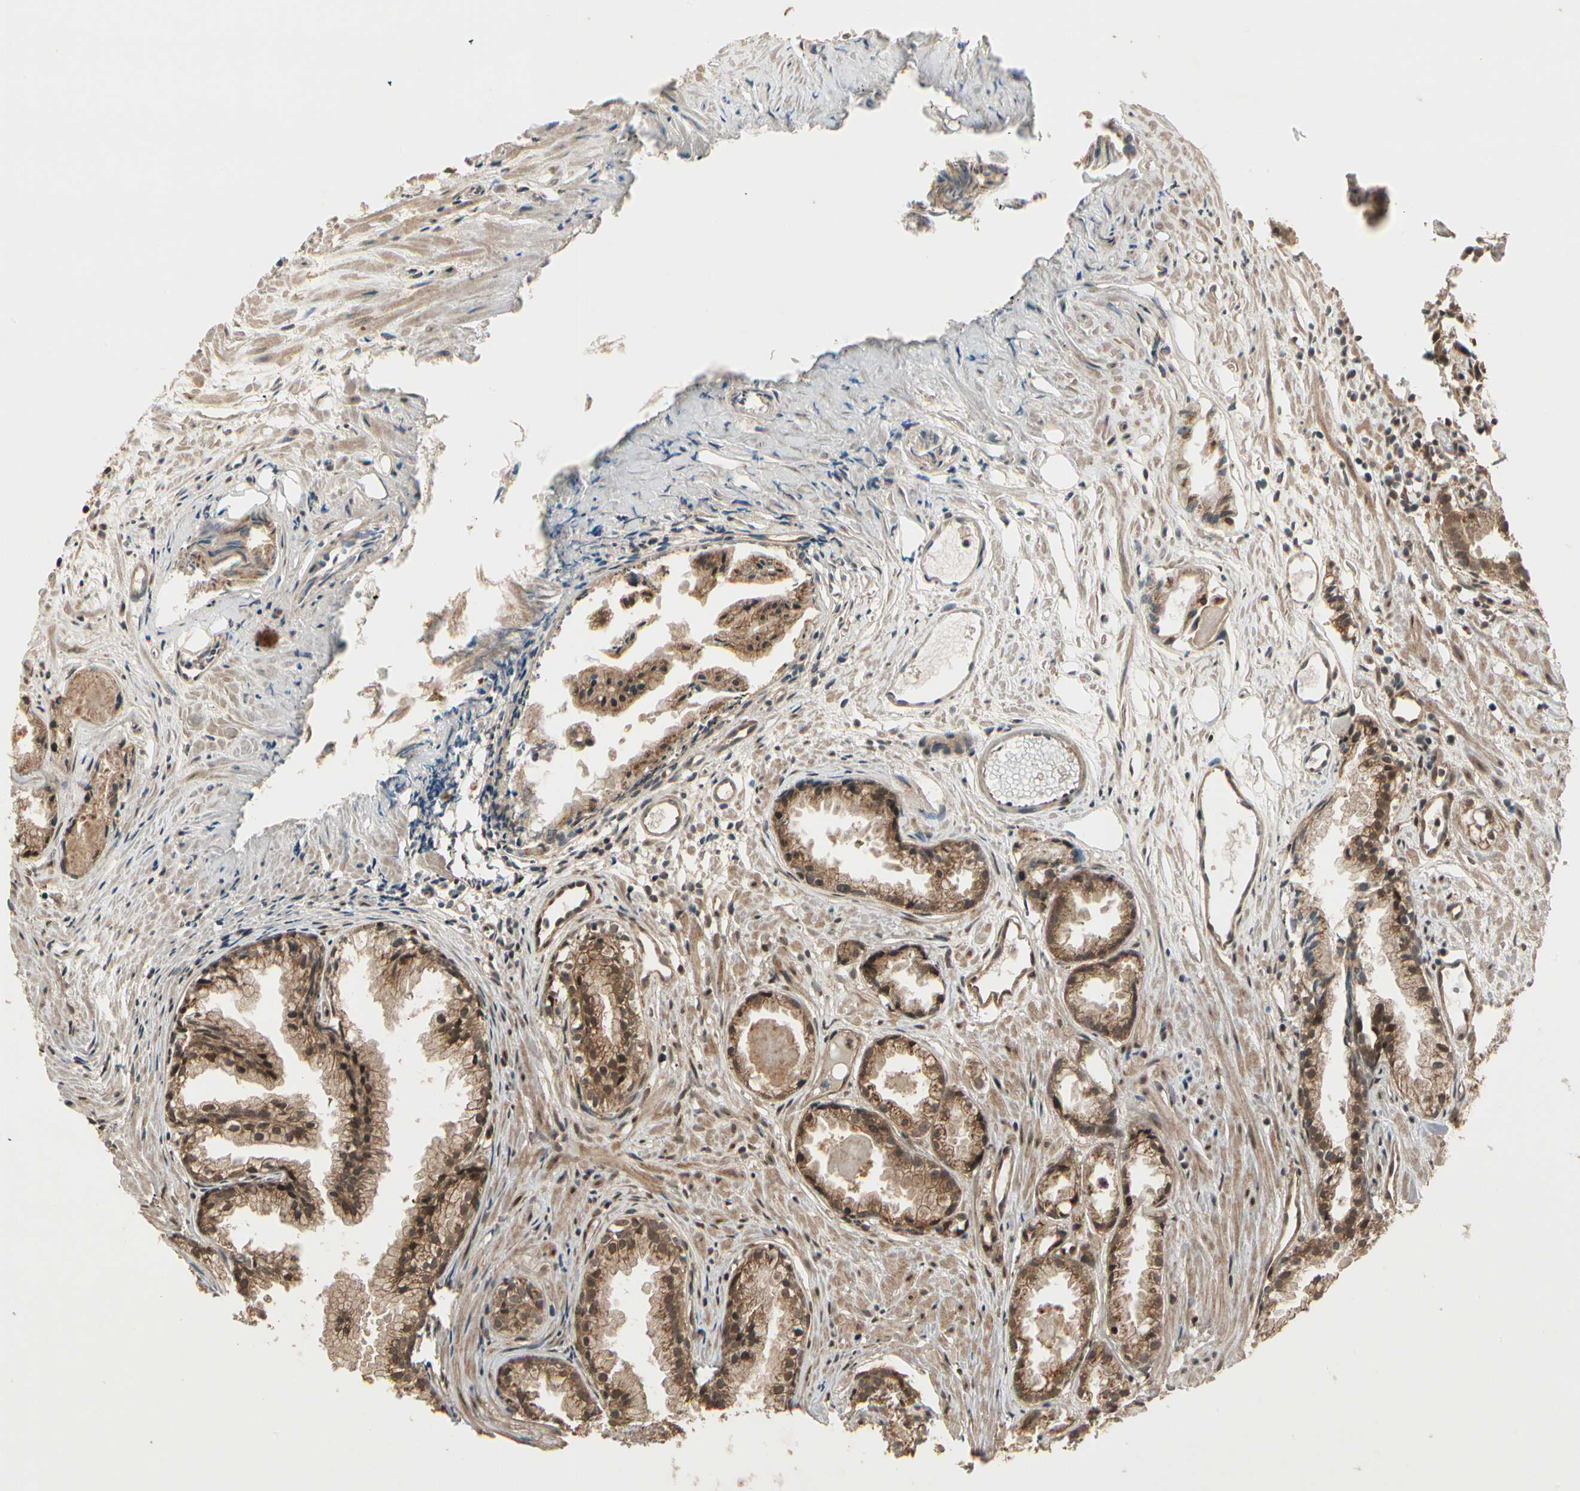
{"staining": {"intensity": "moderate", "quantity": ">75%", "location": "cytoplasmic/membranous"}, "tissue": "prostate cancer", "cell_type": "Tumor cells", "image_type": "cancer", "snomed": [{"axis": "morphology", "description": "Adenocarcinoma, Low grade"}, {"axis": "topography", "description": "Prostate"}], "caption": "Prostate cancer stained for a protein (brown) displays moderate cytoplasmic/membranous positive staining in approximately >75% of tumor cells.", "gene": "GLUL", "patient": {"sex": "male", "age": 72}}